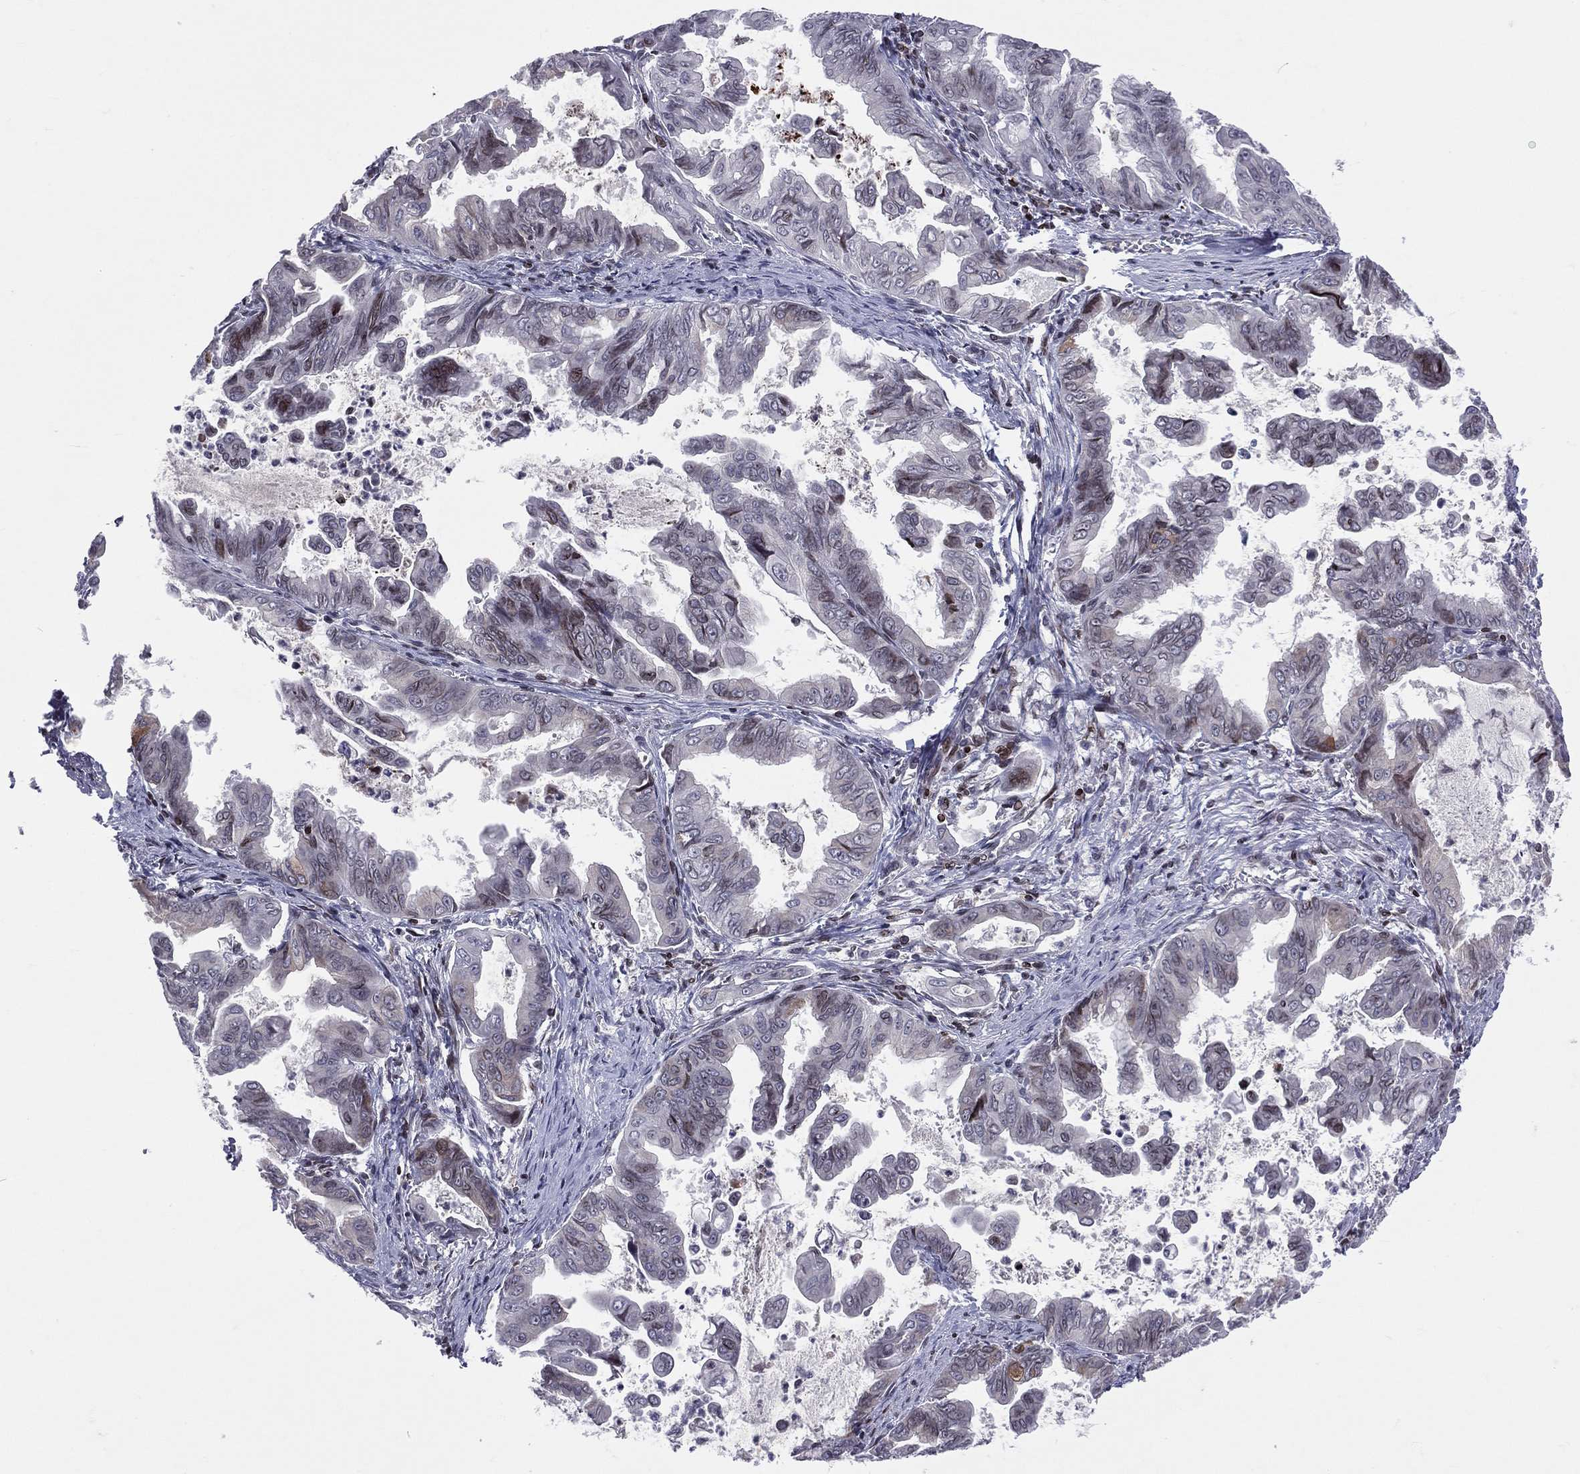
{"staining": {"intensity": "moderate", "quantity": "<25%", "location": "nuclear"}, "tissue": "stomach cancer", "cell_type": "Tumor cells", "image_type": "cancer", "snomed": [{"axis": "morphology", "description": "Adenocarcinoma, NOS"}, {"axis": "topography", "description": "Stomach, upper"}], "caption": "There is low levels of moderate nuclear staining in tumor cells of stomach cancer (adenocarcinoma), as demonstrated by immunohistochemical staining (brown color).", "gene": "DBF4B", "patient": {"sex": "male", "age": 80}}